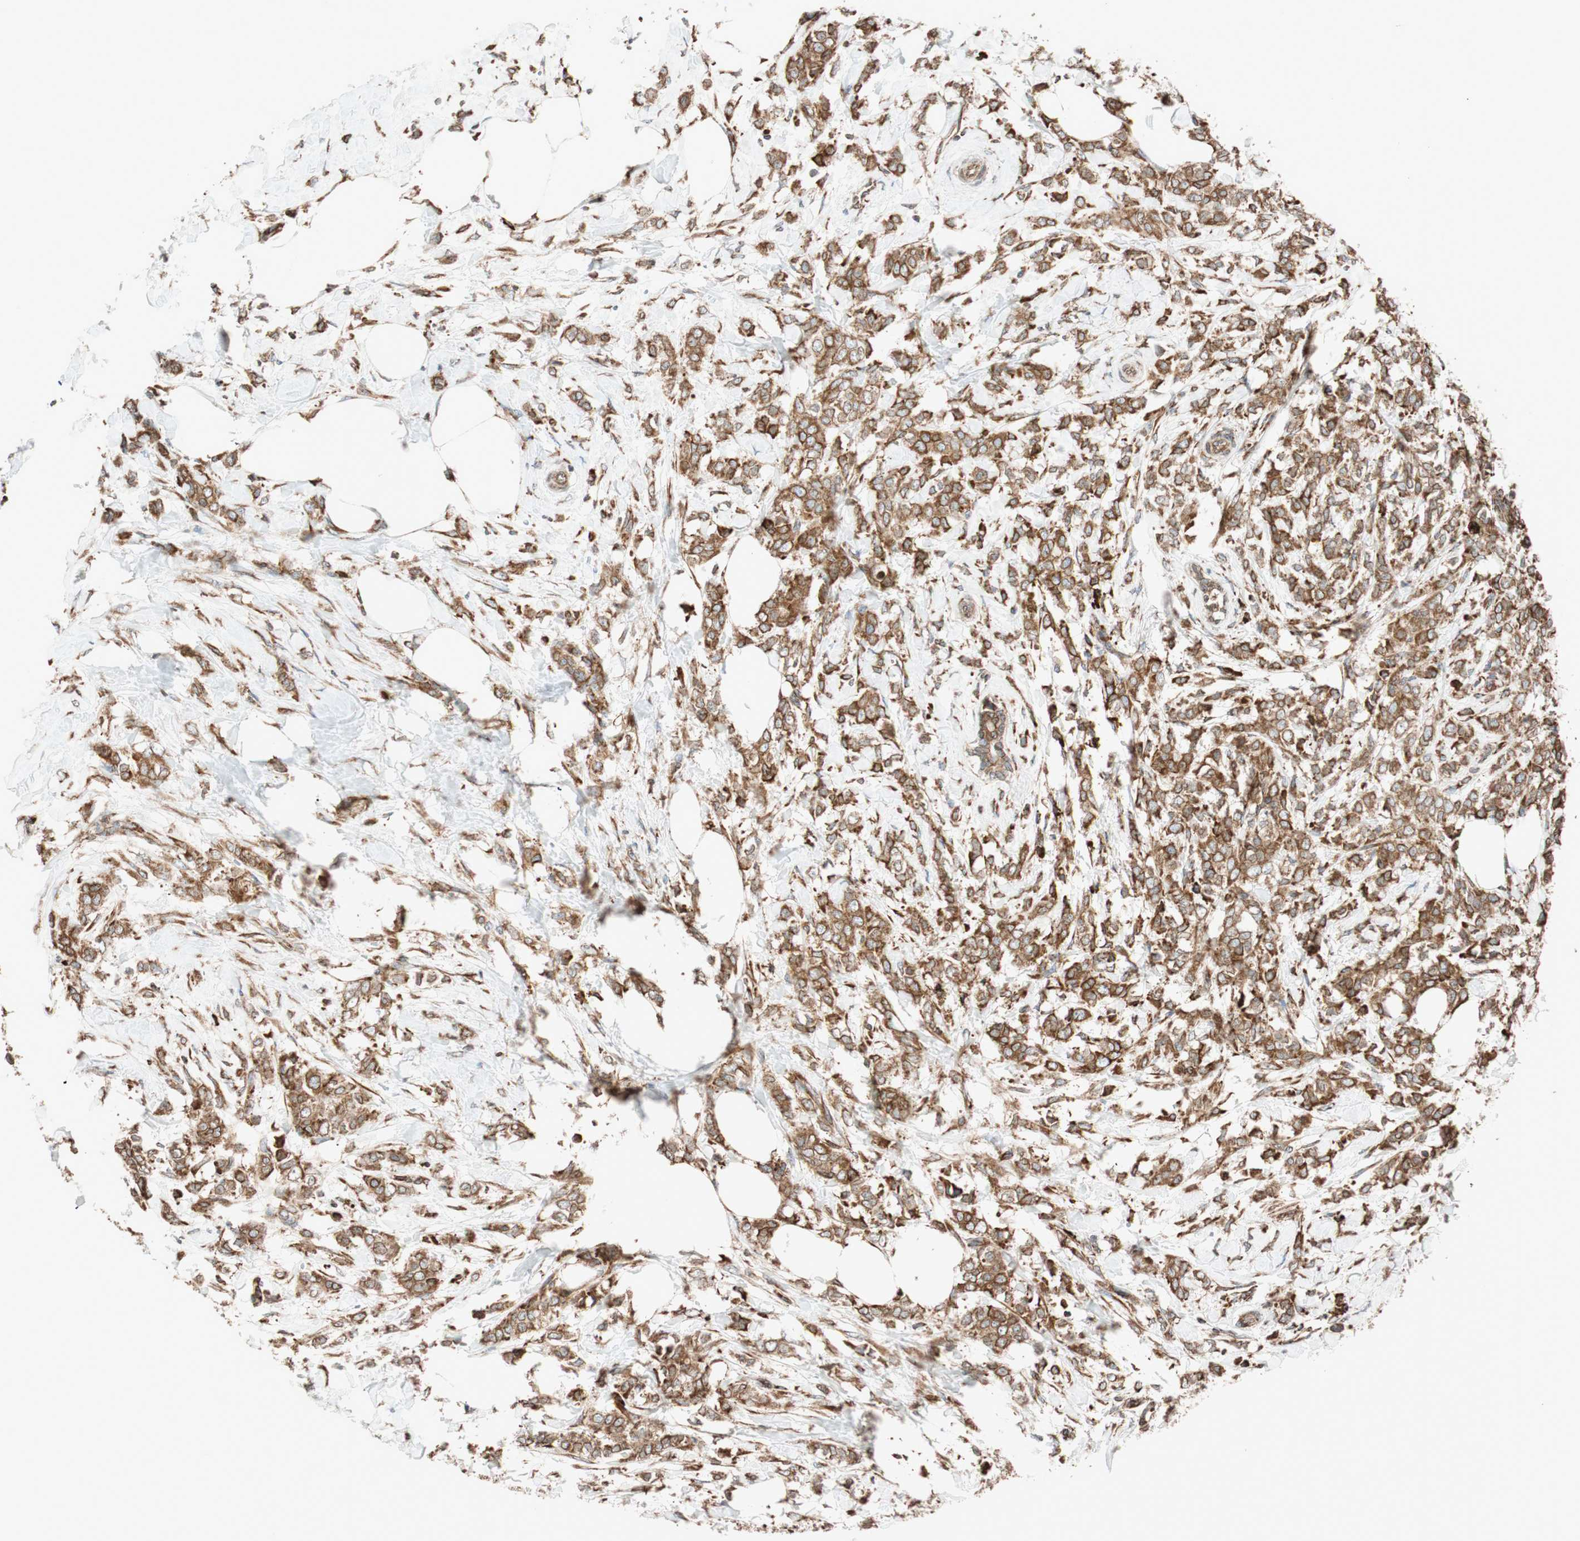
{"staining": {"intensity": "moderate", "quantity": ">75%", "location": "cytoplasmic/membranous"}, "tissue": "breast cancer", "cell_type": "Tumor cells", "image_type": "cancer", "snomed": [{"axis": "morphology", "description": "Lobular carcinoma, in situ"}, {"axis": "morphology", "description": "Lobular carcinoma"}, {"axis": "topography", "description": "Breast"}], "caption": "Tumor cells reveal medium levels of moderate cytoplasmic/membranous expression in about >75% of cells in human breast cancer. The staining is performed using DAB brown chromogen to label protein expression. The nuclei are counter-stained blue using hematoxylin.", "gene": "PRKCSH", "patient": {"sex": "female", "age": 41}}